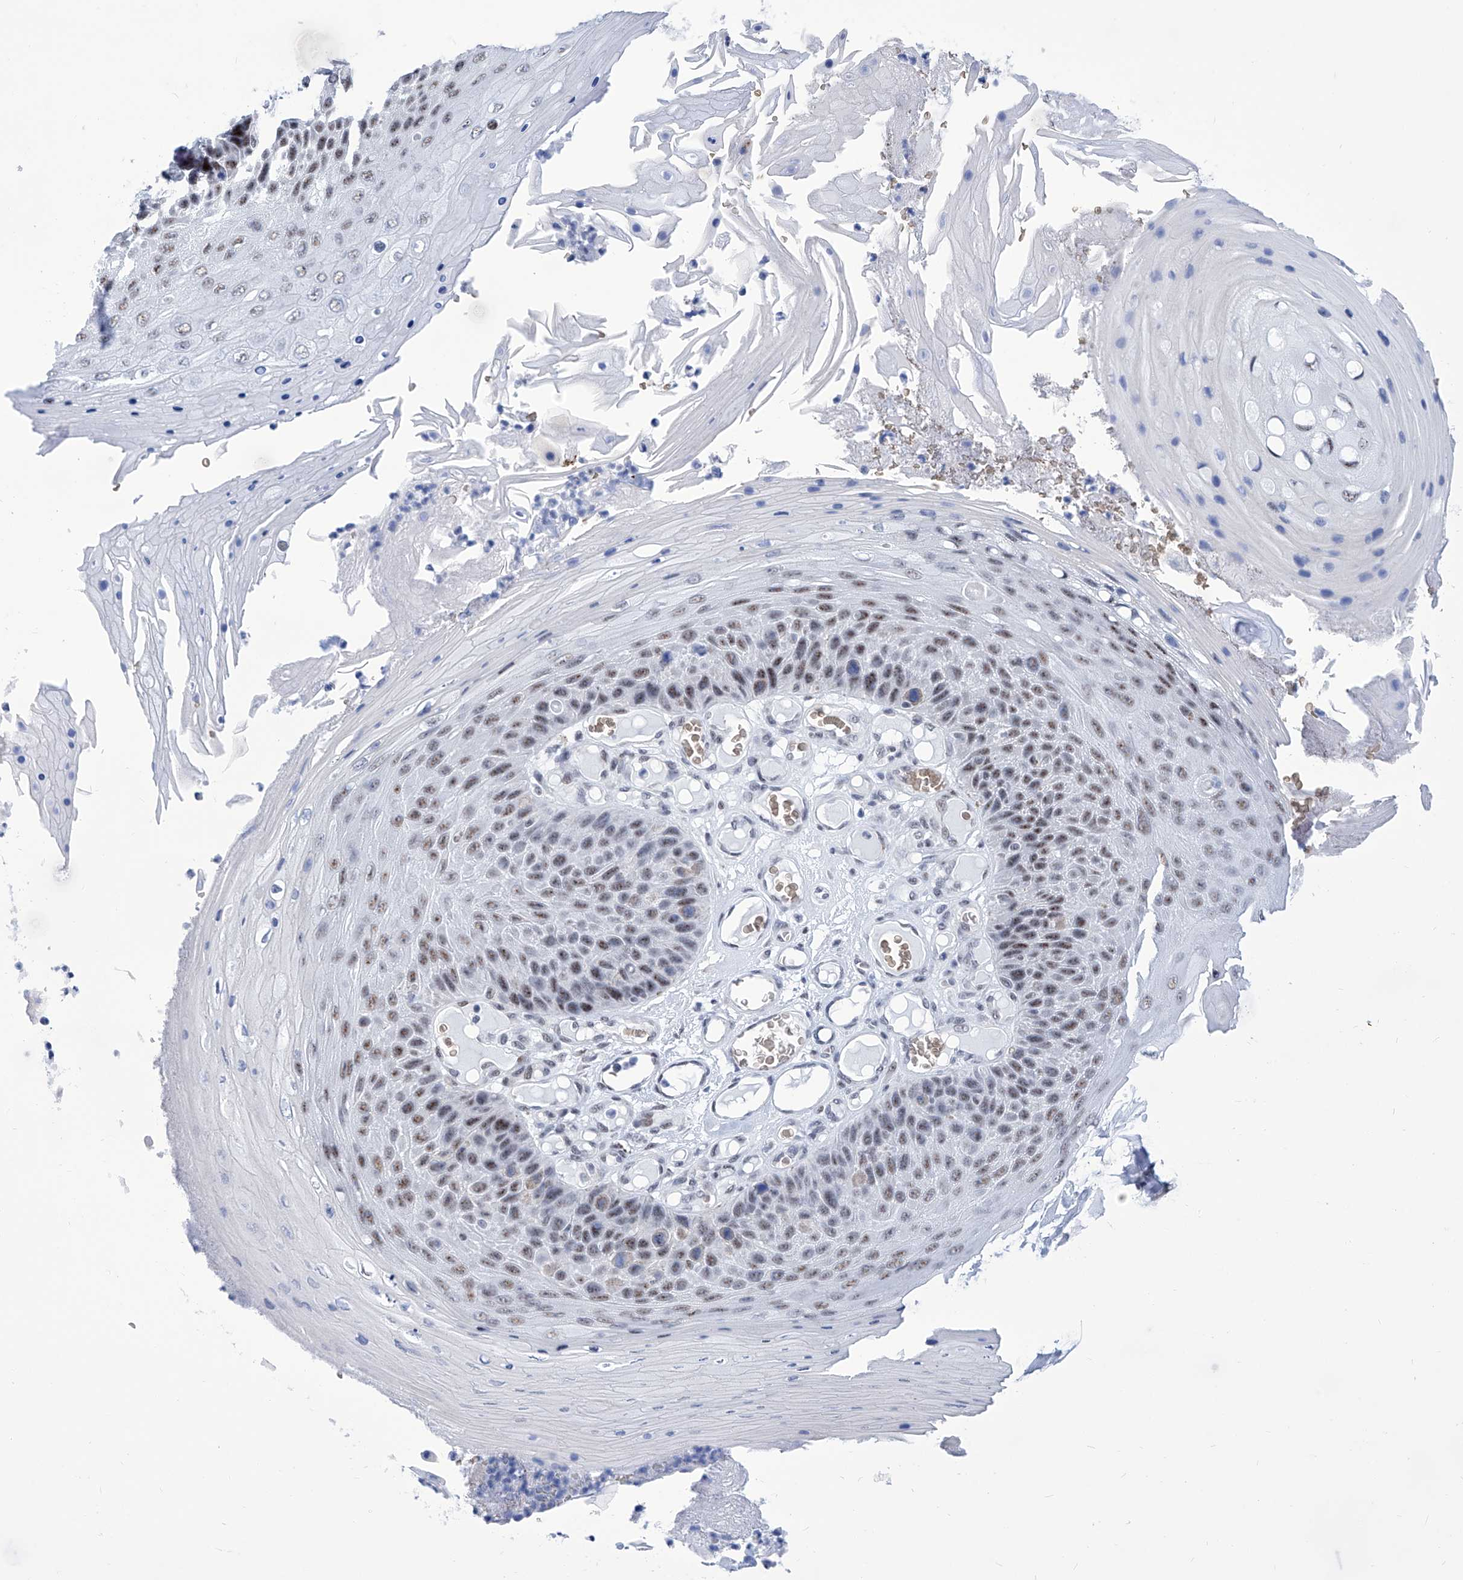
{"staining": {"intensity": "strong", "quantity": "25%-75%", "location": "nuclear"}, "tissue": "skin cancer", "cell_type": "Tumor cells", "image_type": "cancer", "snomed": [{"axis": "morphology", "description": "Squamous cell carcinoma, NOS"}, {"axis": "topography", "description": "Skin"}], "caption": "DAB immunohistochemical staining of squamous cell carcinoma (skin) shows strong nuclear protein positivity in approximately 25%-75% of tumor cells. The staining is performed using DAB brown chromogen to label protein expression. The nuclei are counter-stained blue using hematoxylin.", "gene": "SART1", "patient": {"sex": "female", "age": 88}}